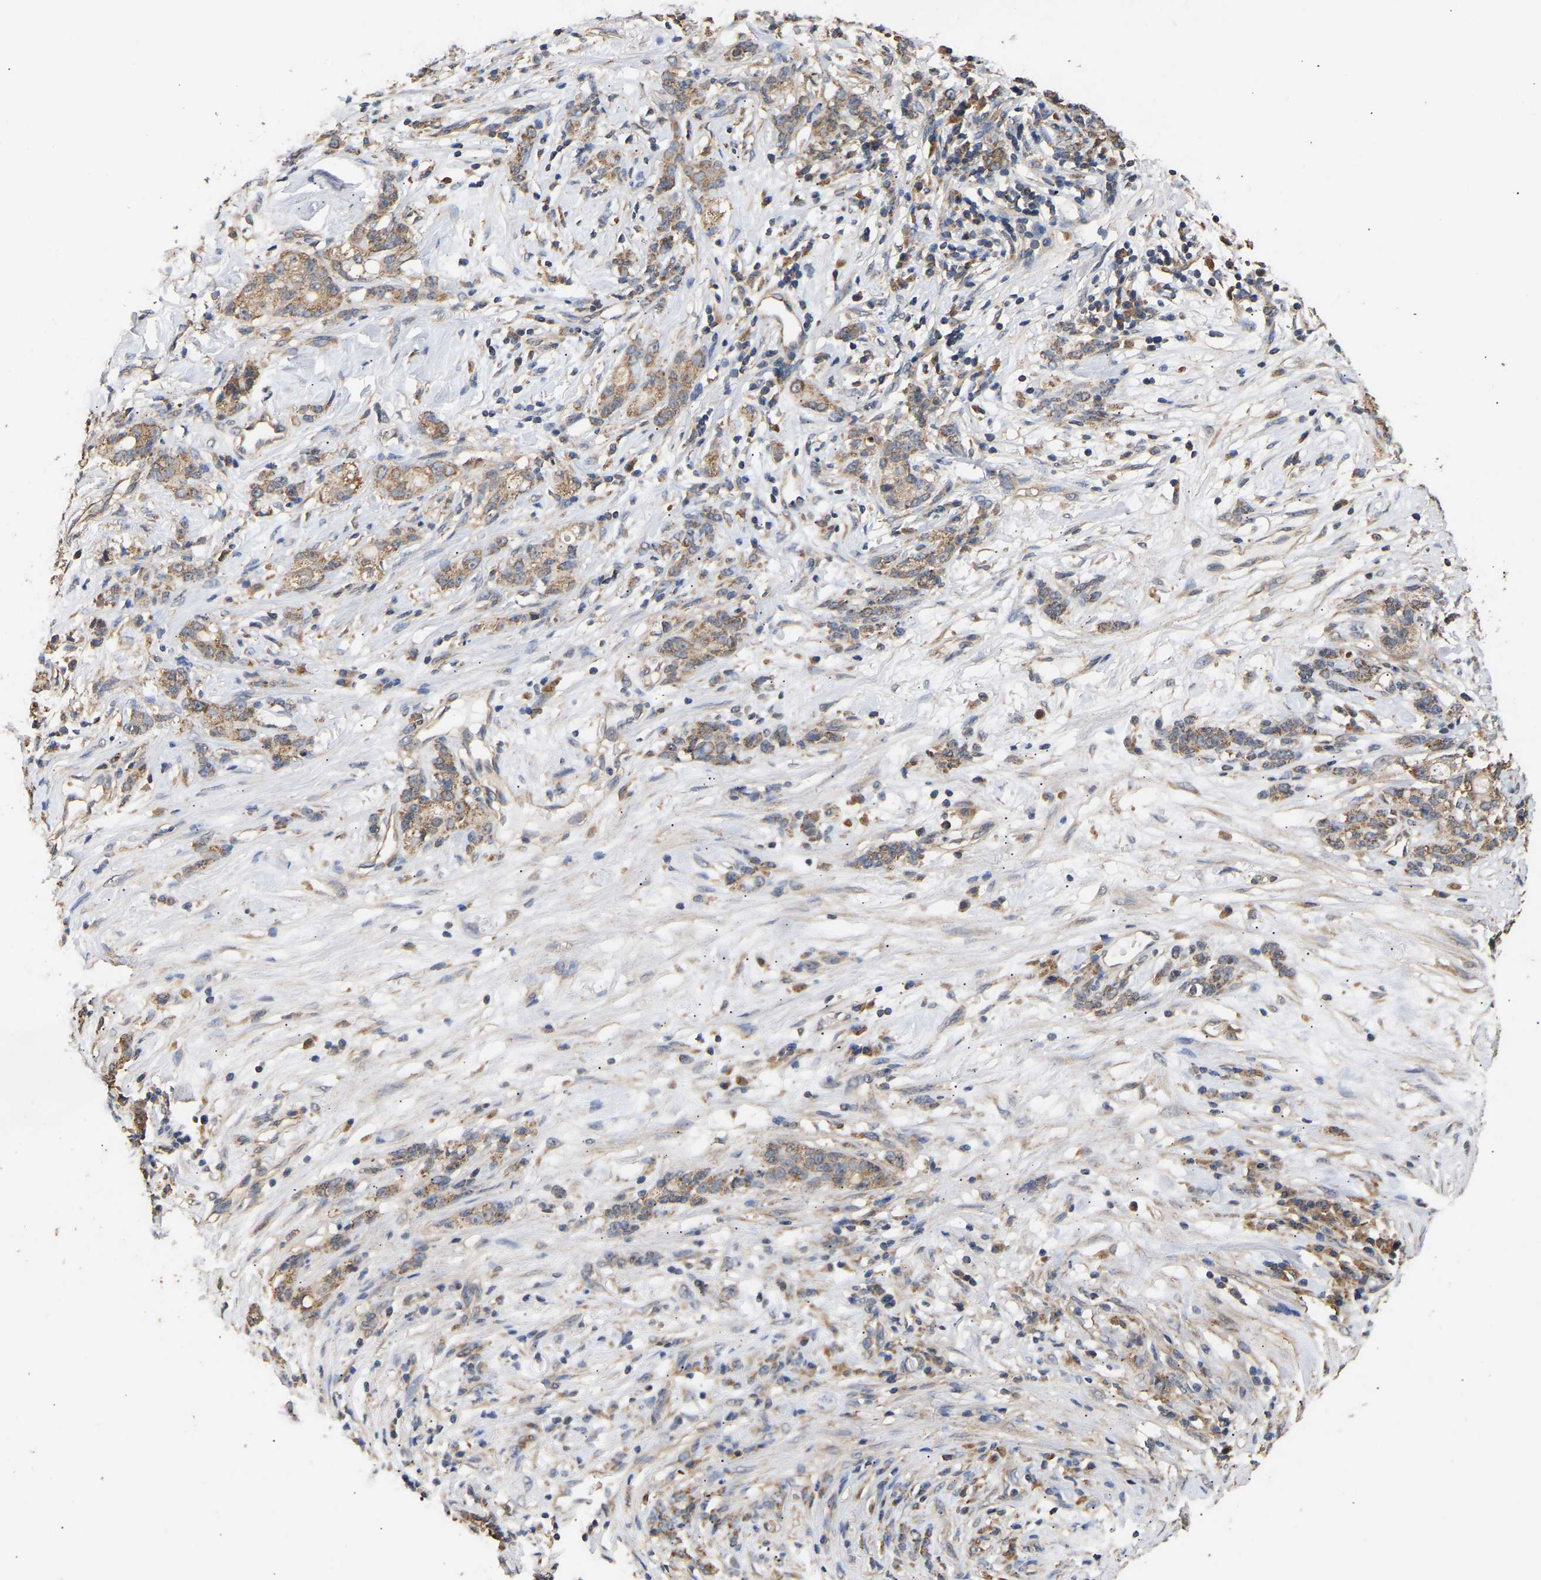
{"staining": {"intensity": "moderate", "quantity": ">75%", "location": "cytoplasmic/membranous"}, "tissue": "stomach cancer", "cell_type": "Tumor cells", "image_type": "cancer", "snomed": [{"axis": "morphology", "description": "Adenocarcinoma, NOS"}, {"axis": "topography", "description": "Stomach, lower"}], "caption": "Adenocarcinoma (stomach) stained with DAB immunohistochemistry demonstrates medium levels of moderate cytoplasmic/membranous expression in approximately >75% of tumor cells.", "gene": "ZNF26", "patient": {"sex": "male", "age": 88}}